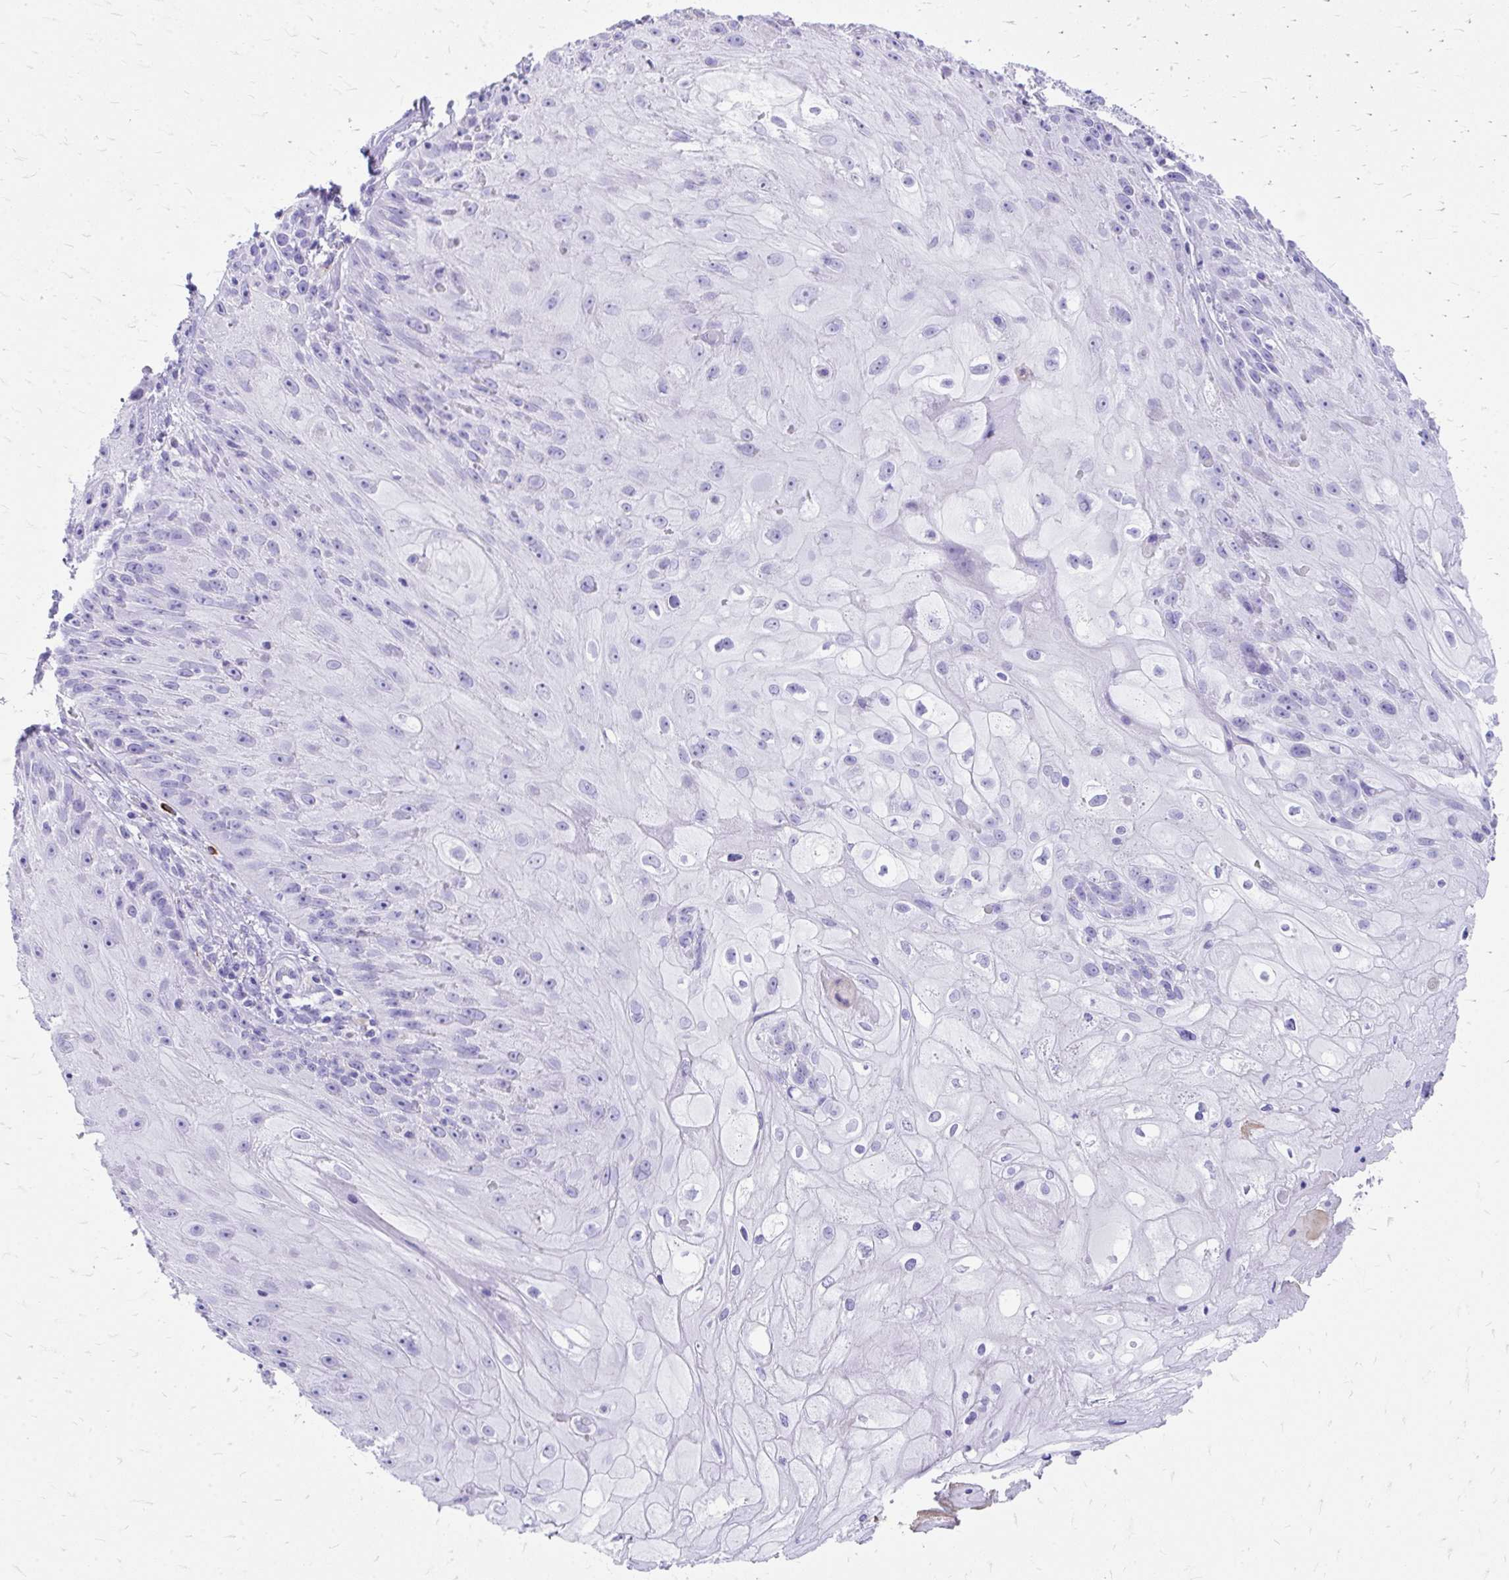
{"staining": {"intensity": "negative", "quantity": "none", "location": "none"}, "tissue": "skin cancer", "cell_type": "Tumor cells", "image_type": "cancer", "snomed": [{"axis": "morphology", "description": "Squamous cell carcinoma, NOS"}, {"axis": "topography", "description": "Skin"}, {"axis": "topography", "description": "Vulva"}], "caption": "Immunohistochemistry (IHC) micrograph of skin cancer (squamous cell carcinoma) stained for a protein (brown), which shows no positivity in tumor cells. Nuclei are stained in blue.", "gene": "ZNF699", "patient": {"sex": "female", "age": 76}}